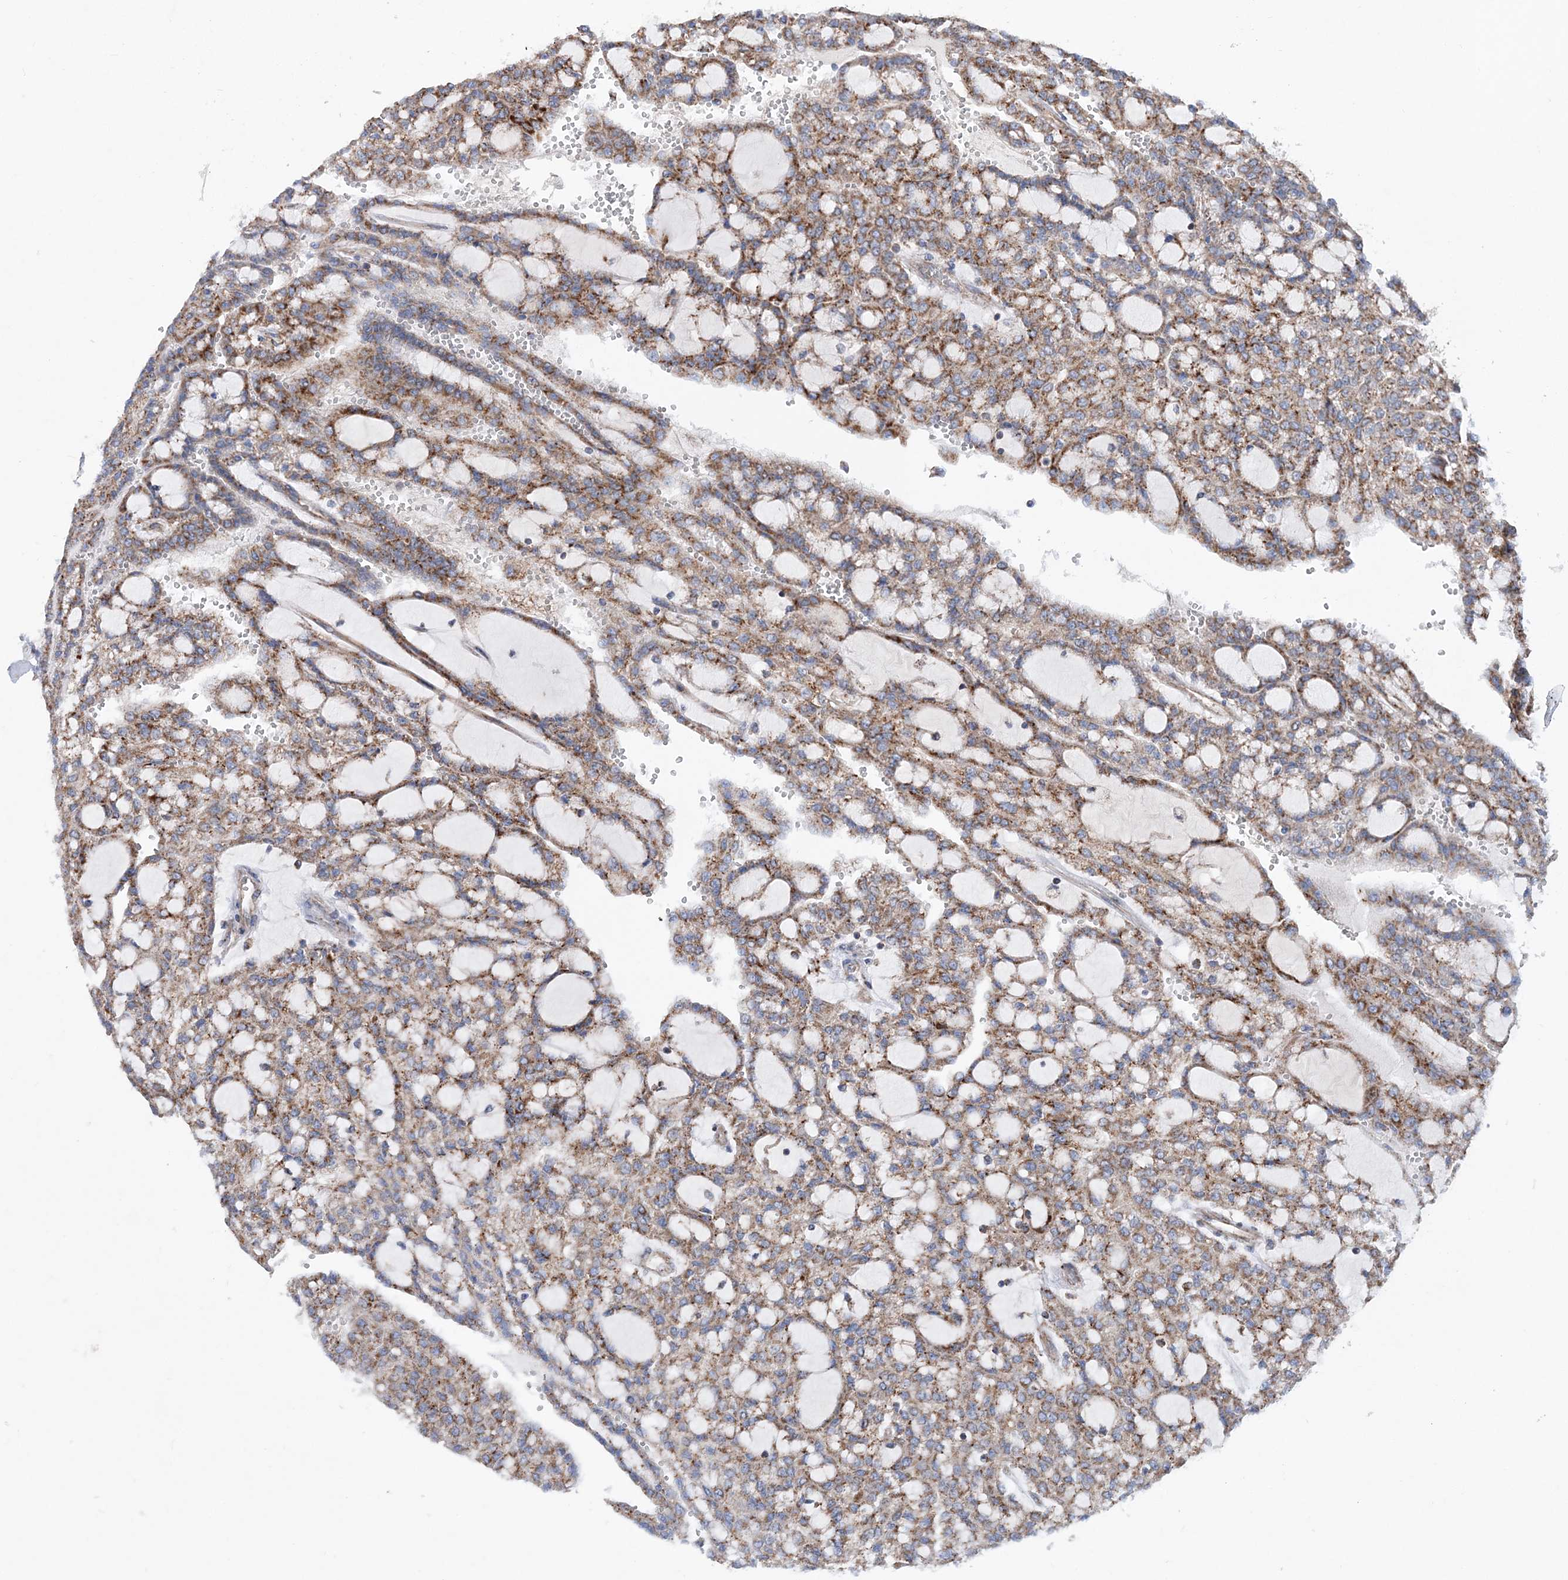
{"staining": {"intensity": "moderate", "quantity": ">75%", "location": "cytoplasmic/membranous"}, "tissue": "renal cancer", "cell_type": "Tumor cells", "image_type": "cancer", "snomed": [{"axis": "morphology", "description": "Adenocarcinoma, NOS"}, {"axis": "topography", "description": "Kidney"}], "caption": "Protein expression analysis of human renal adenocarcinoma reveals moderate cytoplasmic/membranous positivity in approximately >75% of tumor cells.", "gene": "NGLY1", "patient": {"sex": "male", "age": 63}}